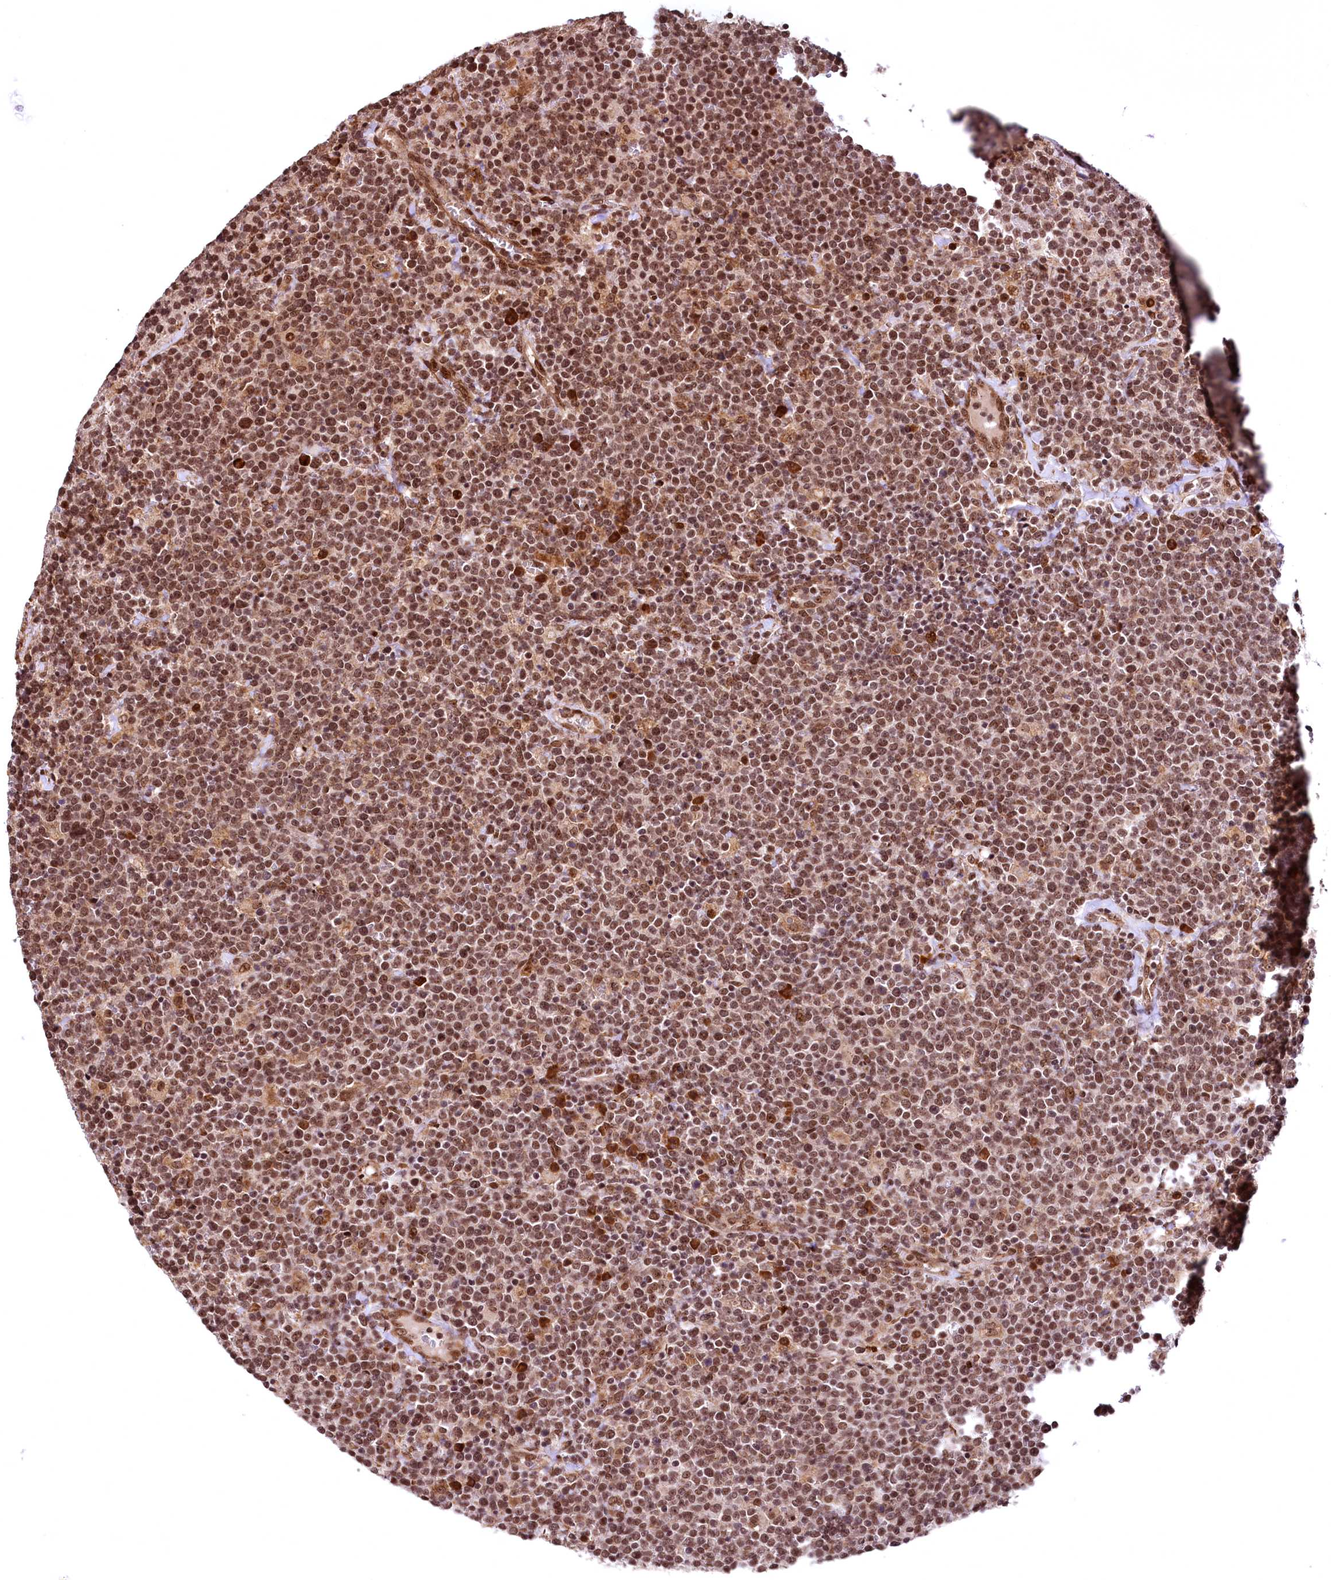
{"staining": {"intensity": "moderate", "quantity": ">75%", "location": "nuclear"}, "tissue": "lymphoma", "cell_type": "Tumor cells", "image_type": "cancer", "snomed": [{"axis": "morphology", "description": "Malignant lymphoma, non-Hodgkin's type, High grade"}, {"axis": "topography", "description": "Lymph node"}], "caption": "A high-resolution image shows immunohistochemistry staining of high-grade malignant lymphoma, non-Hodgkin's type, which exhibits moderate nuclear positivity in approximately >75% of tumor cells. (IHC, brightfield microscopy, high magnification).", "gene": "PDS5B", "patient": {"sex": "male", "age": 61}}